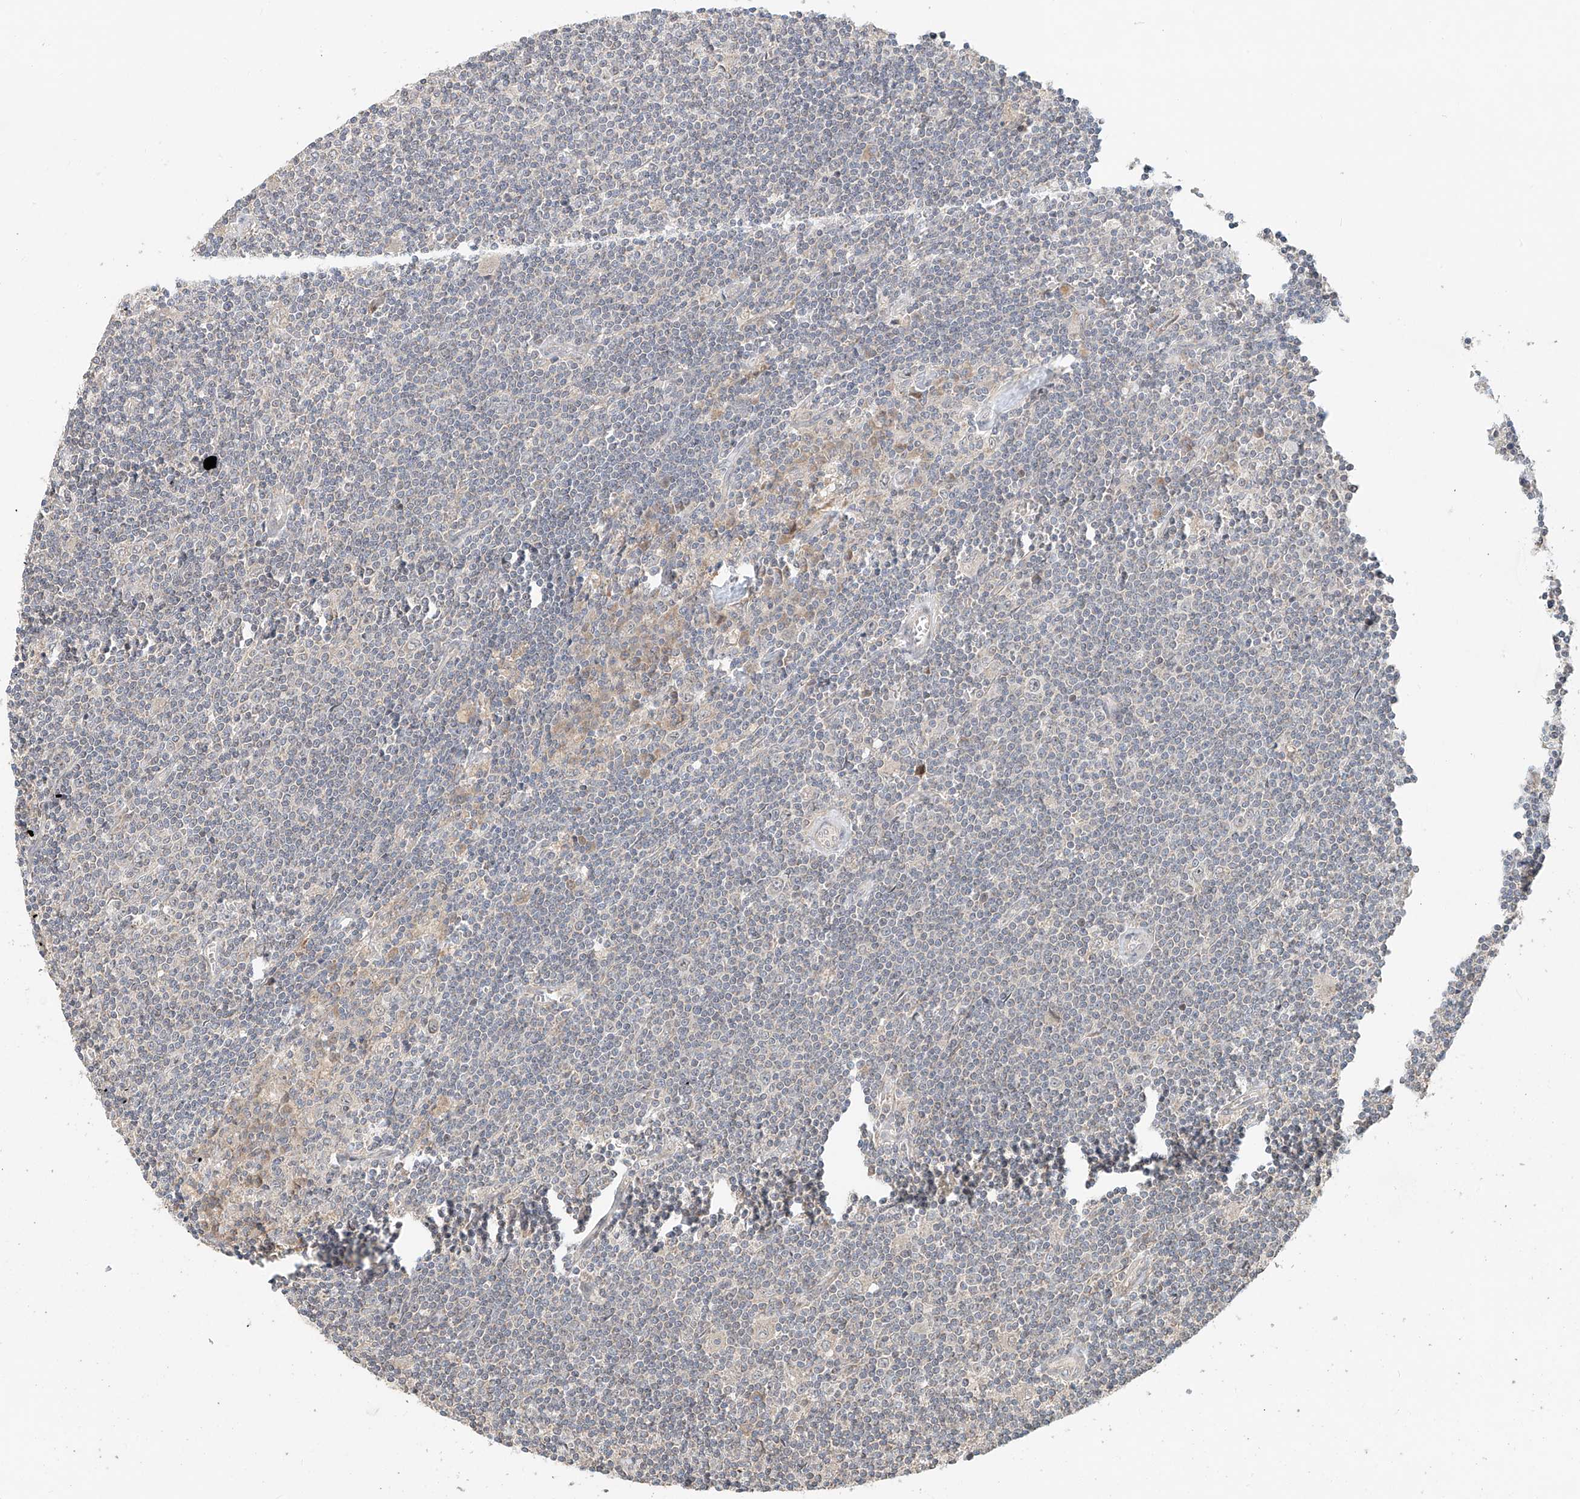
{"staining": {"intensity": "negative", "quantity": "none", "location": "none"}, "tissue": "lymphoma", "cell_type": "Tumor cells", "image_type": "cancer", "snomed": [{"axis": "morphology", "description": "Malignant lymphoma, non-Hodgkin's type, Low grade"}, {"axis": "topography", "description": "Spleen"}], "caption": "IHC image of human low-grade malignant lymphoma, non-Hodgkin's type stained for a protein (brown), which exhibits no staining in tumor cells.", "gene": "TMEM61", "patient": {"sex": "male", "age": 76}}